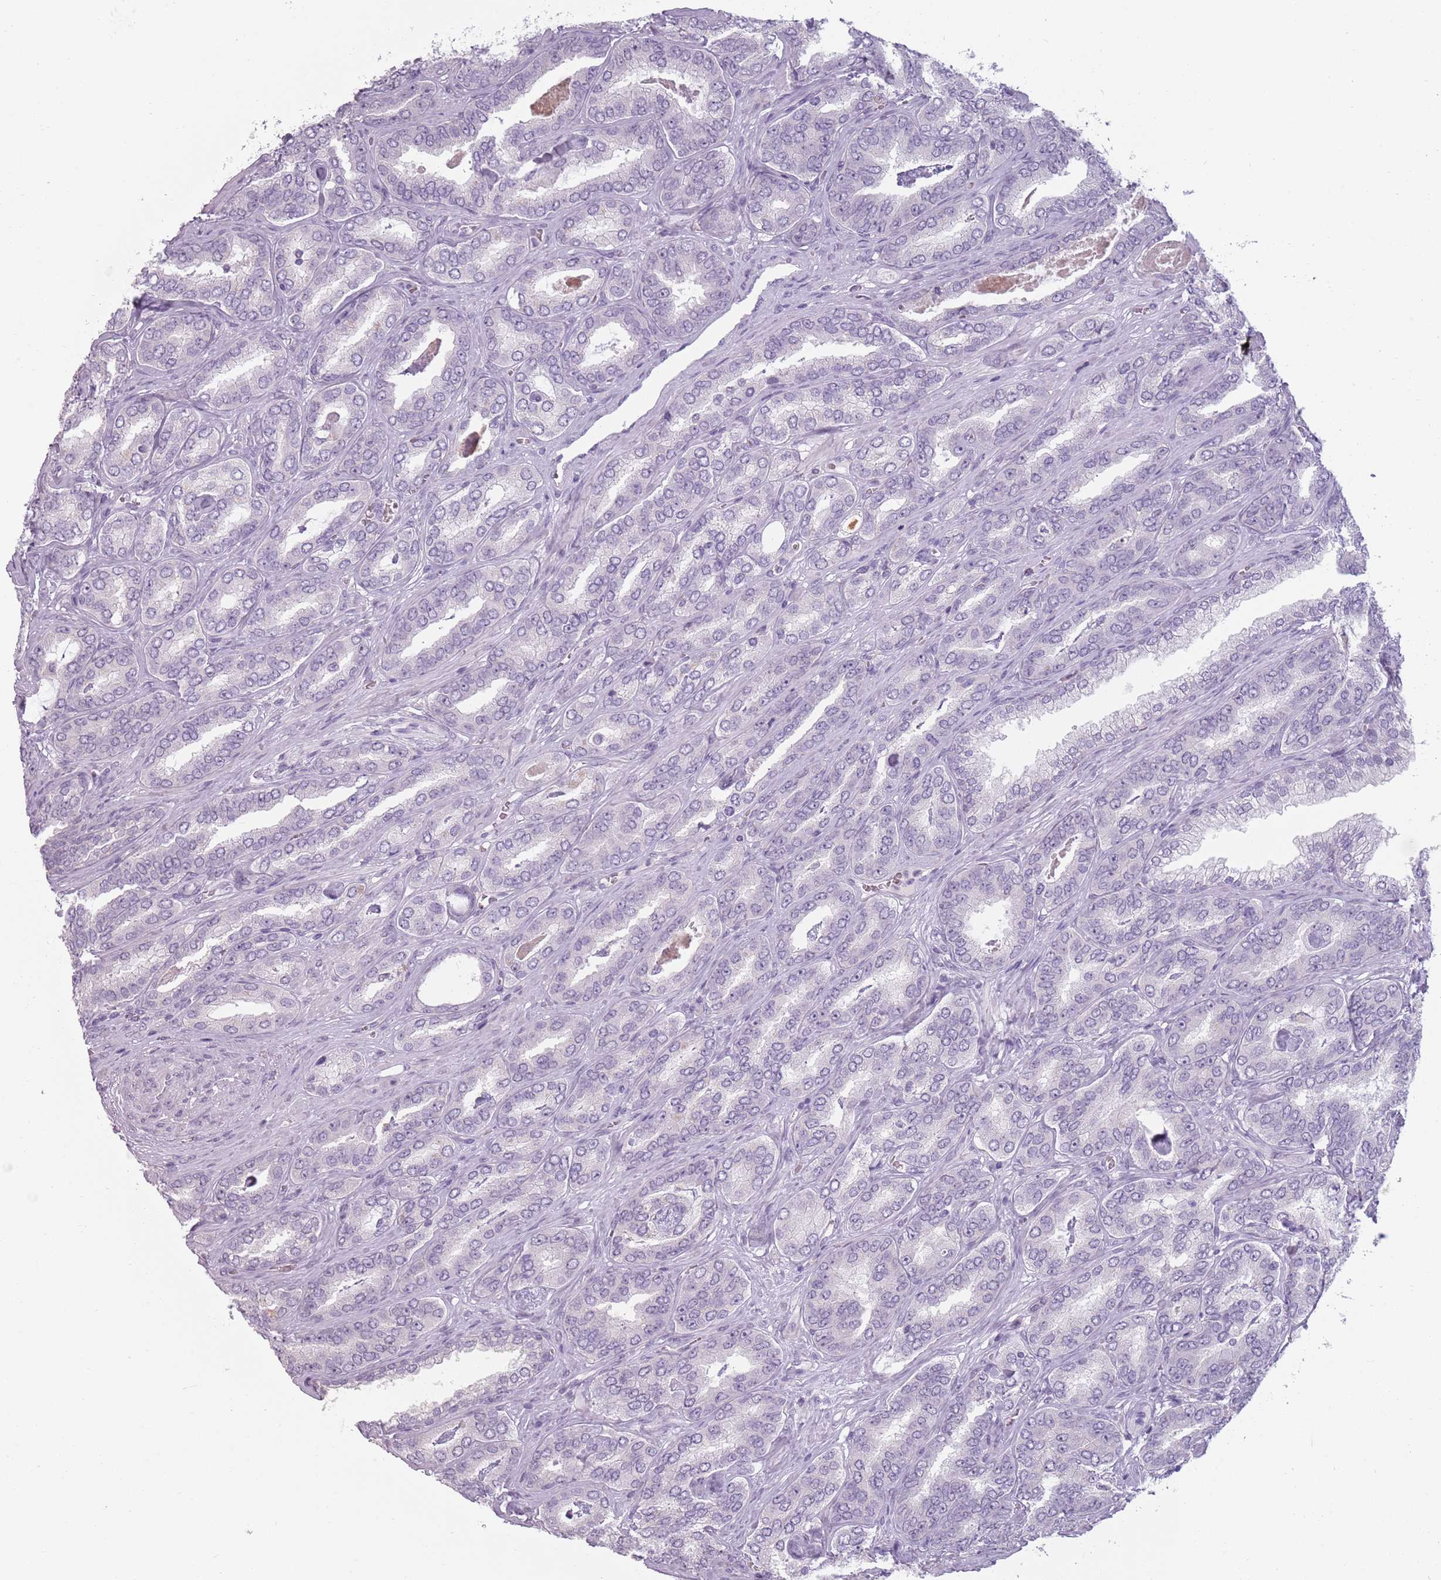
{"staining": {"intensity": "negative", "quantity": "none", "location": "none"}, "tissue": "prostate cancer", "cell_type": "Tumor cells", "image_type": "cancer", "snomed": [{"axis": "morphology", "description": "Adenocarcinoma, High grade"}, {"axis": "topography", "description": "Prostate"}], "caption": "The immunohistochemistry (IHC) image has no significant expression in tumor cells of prostate cancer (high-grade adenocarcinoma) tissue.", "gene": "PIEZO1", "patient": {"sex": "male", "age": 72}}